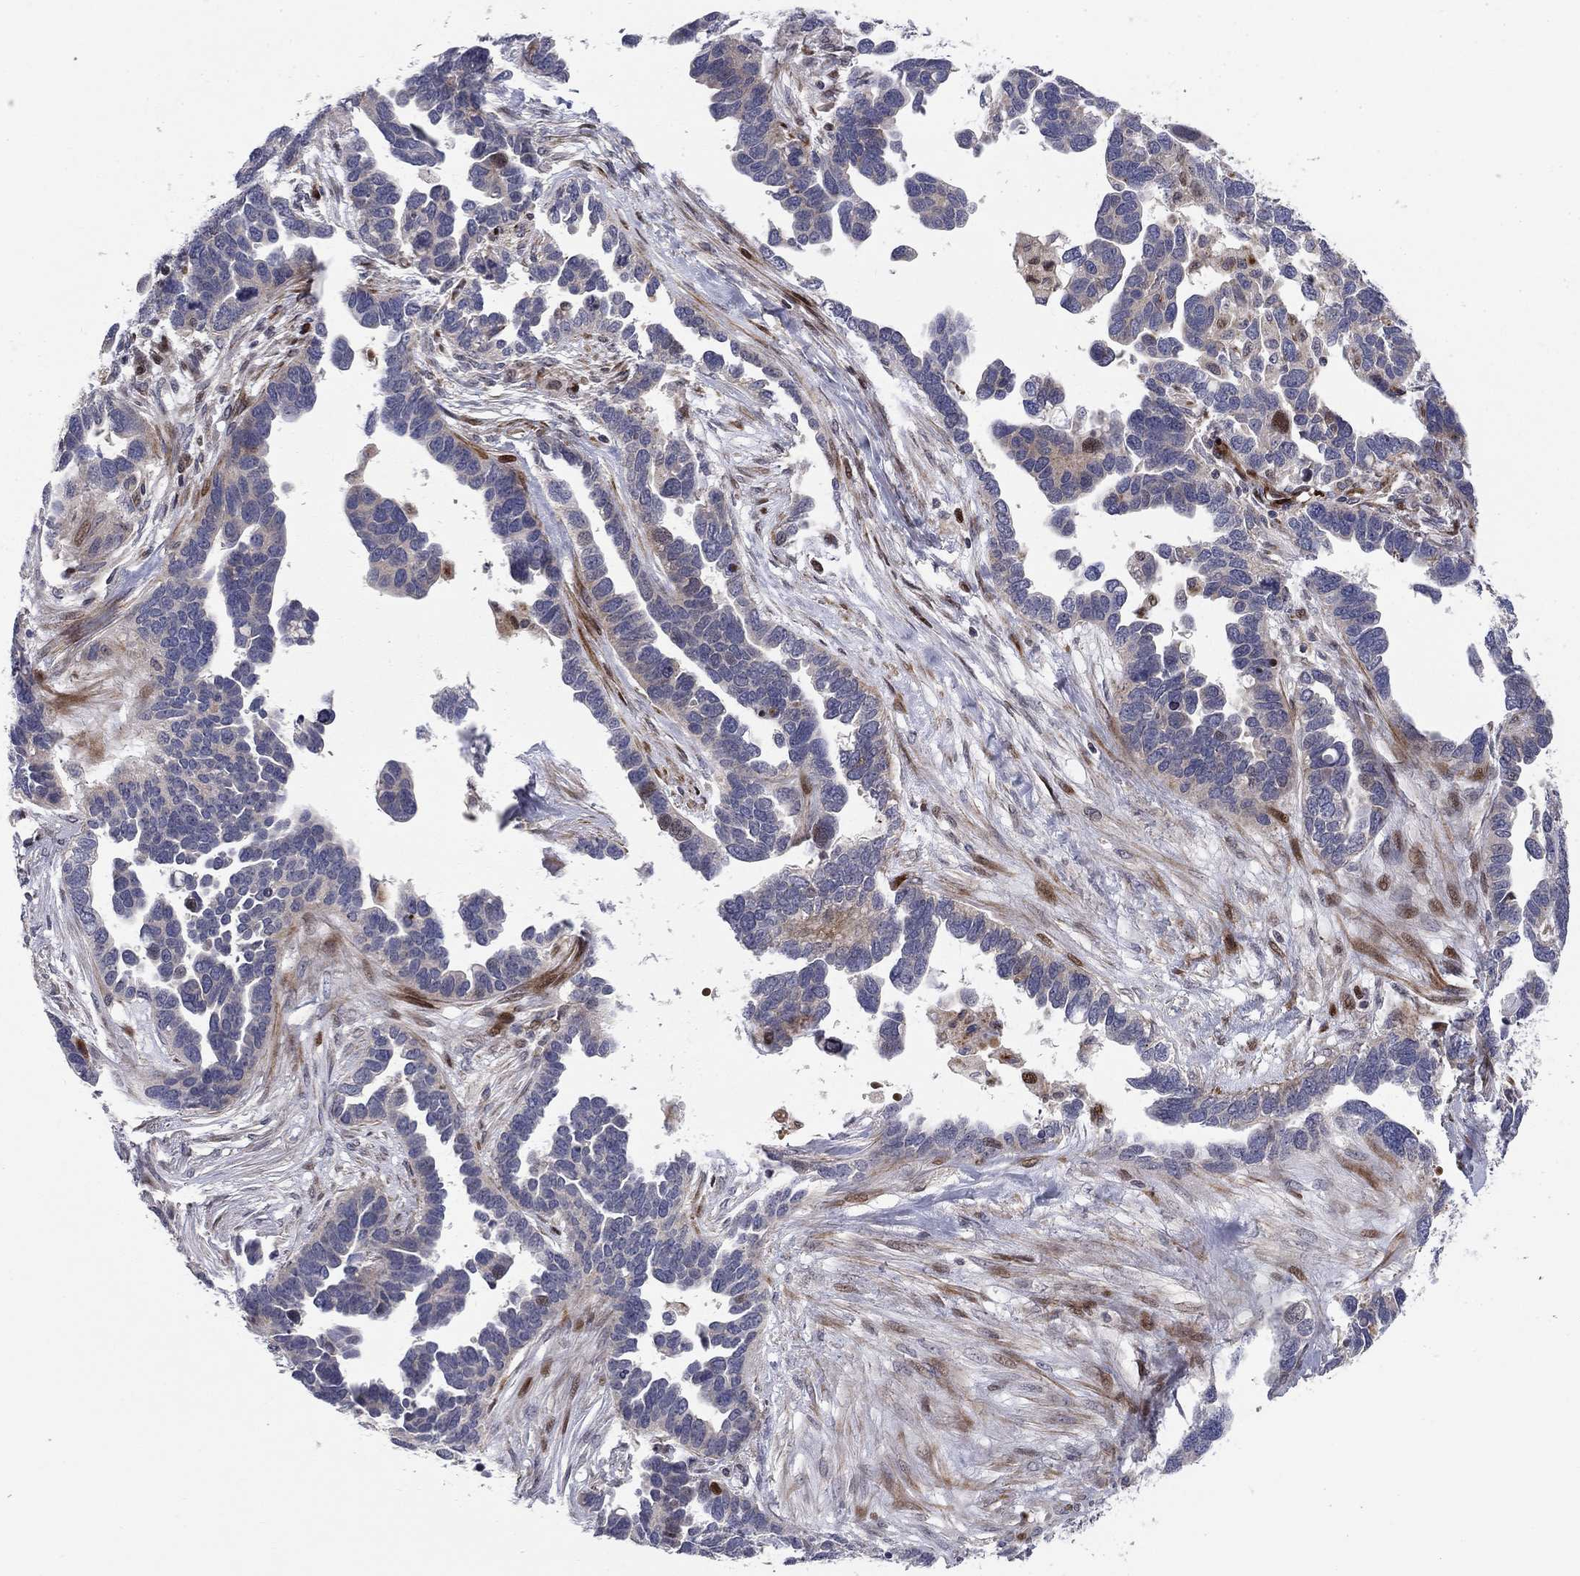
{"staining": {"intensity": "negative", "quantity": "none", "location": "none"}, "tissue": "ovarian cancer", "cell_type": "Tumor cells", "image_type": "cancer", "snomed": [{"axis": "morphology", "description": "Cystadenocarcinoma, serous, NOS"}, {"axis": "topography", "description": "Ovary"}], "caption": "Immunohistochemistry (IHC) photomicrograph of human ovarian cancer stained for a protein (brown), which shows no staining in tumor cells. Brightfield microscopy of IHC stained with DAB (brown) and hematoxylin (blue), captured at high magnification.", "gene": "MIOS", "patient": {"sex": "female", "age": 54}}